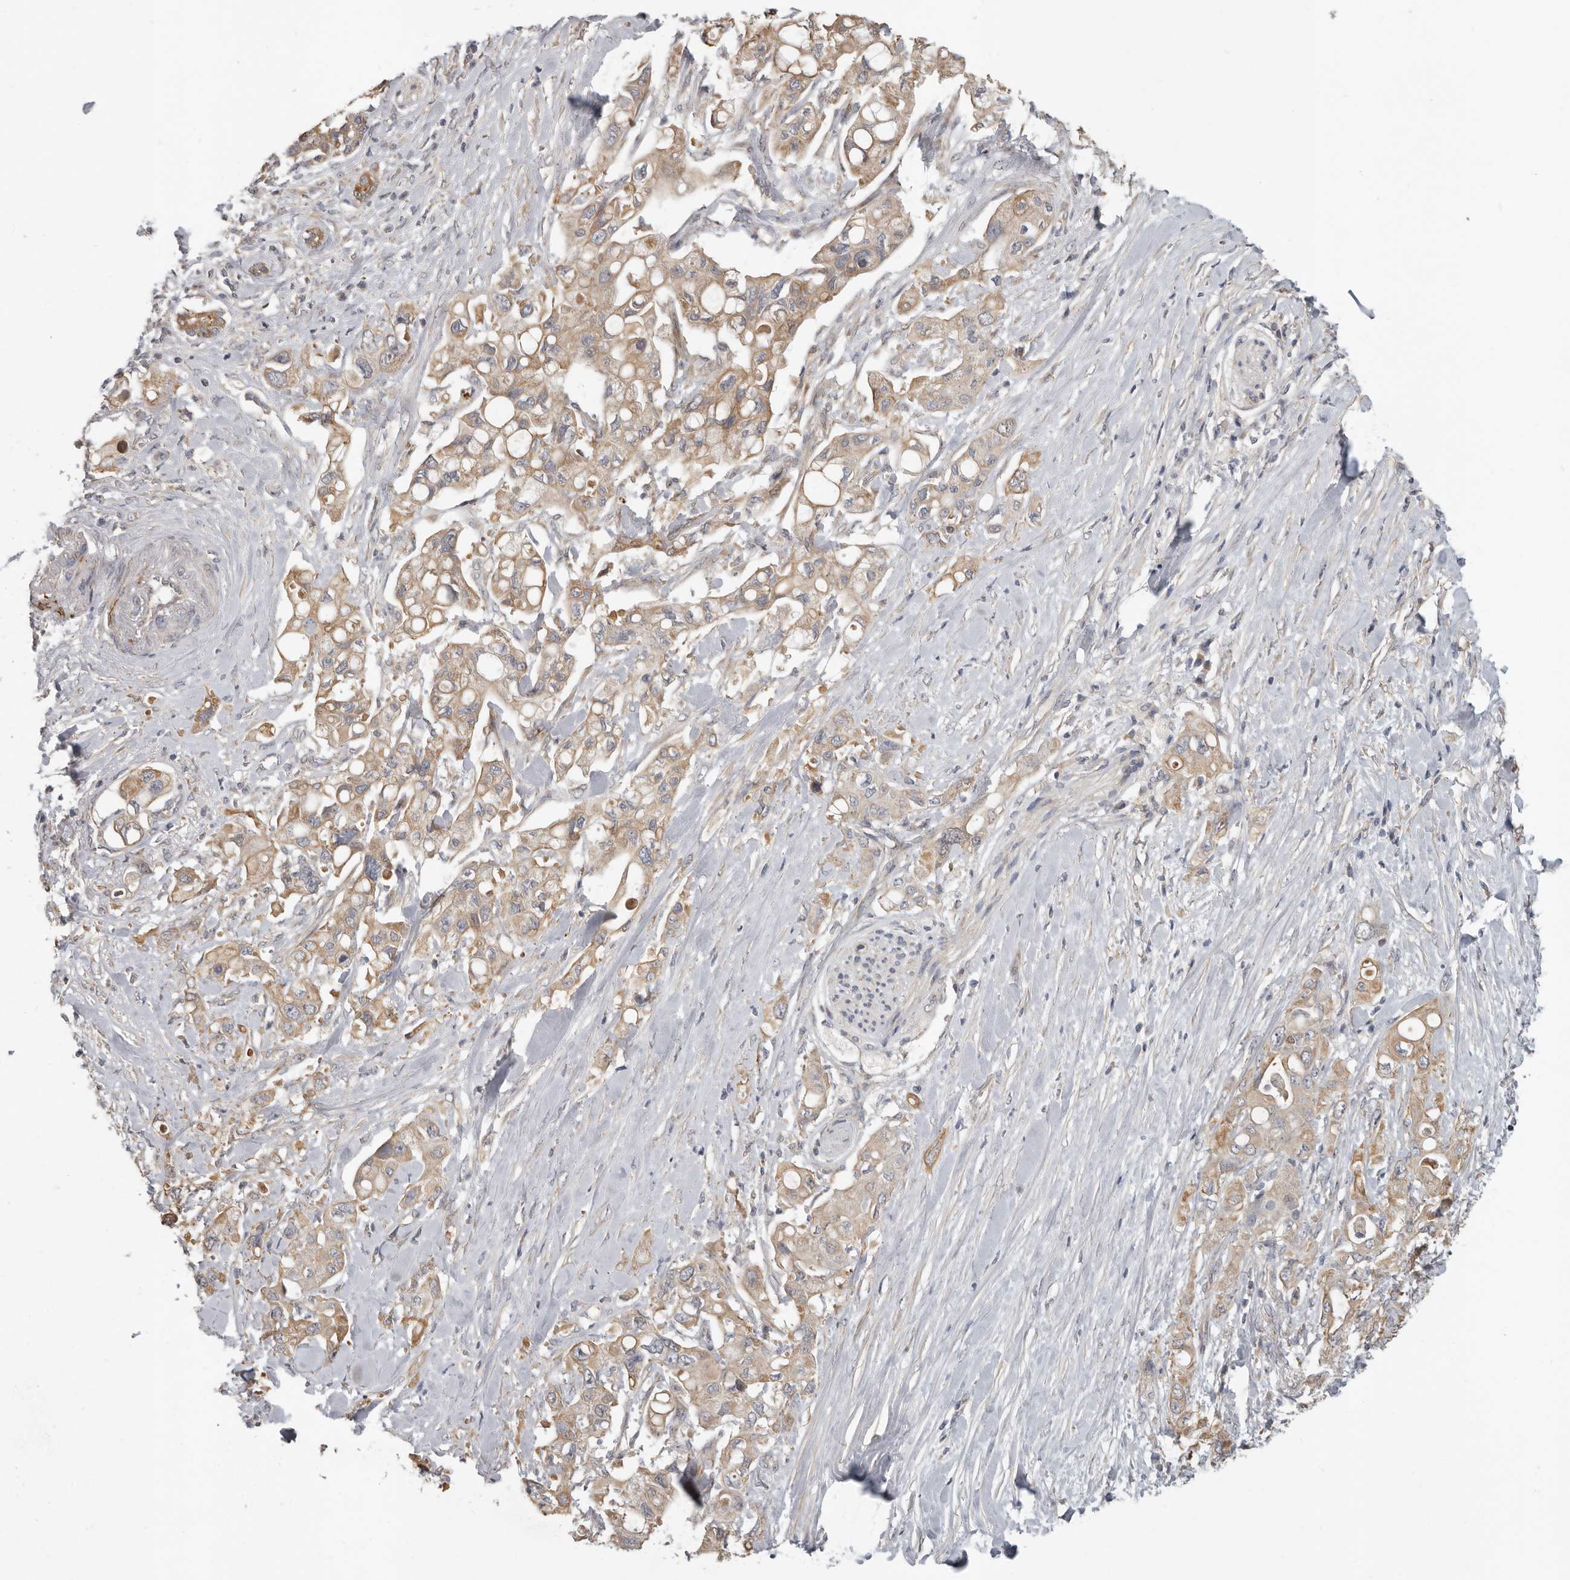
{"staining": {"intensity": "weak", "quantity": ">75%", "location": "cytoplasmic/membranous"}, "tissue": "pancreatic cancer", "cell_type": "Tumor cells", "image_type": "cancer", "snomed": [{"axis": "morphology", "description": "Adenocarcinoma, NOS"}, {"axis": "topography", "description": "Pancreas"}], "caption": "The immunohistochemical stain labels weak cytoplasmic/membranous positivity in tumor cells of adenocarcinoma (pancreatic) tissue.", "gene": "UNK", "patient": {"sex": "female", "age": 56}}